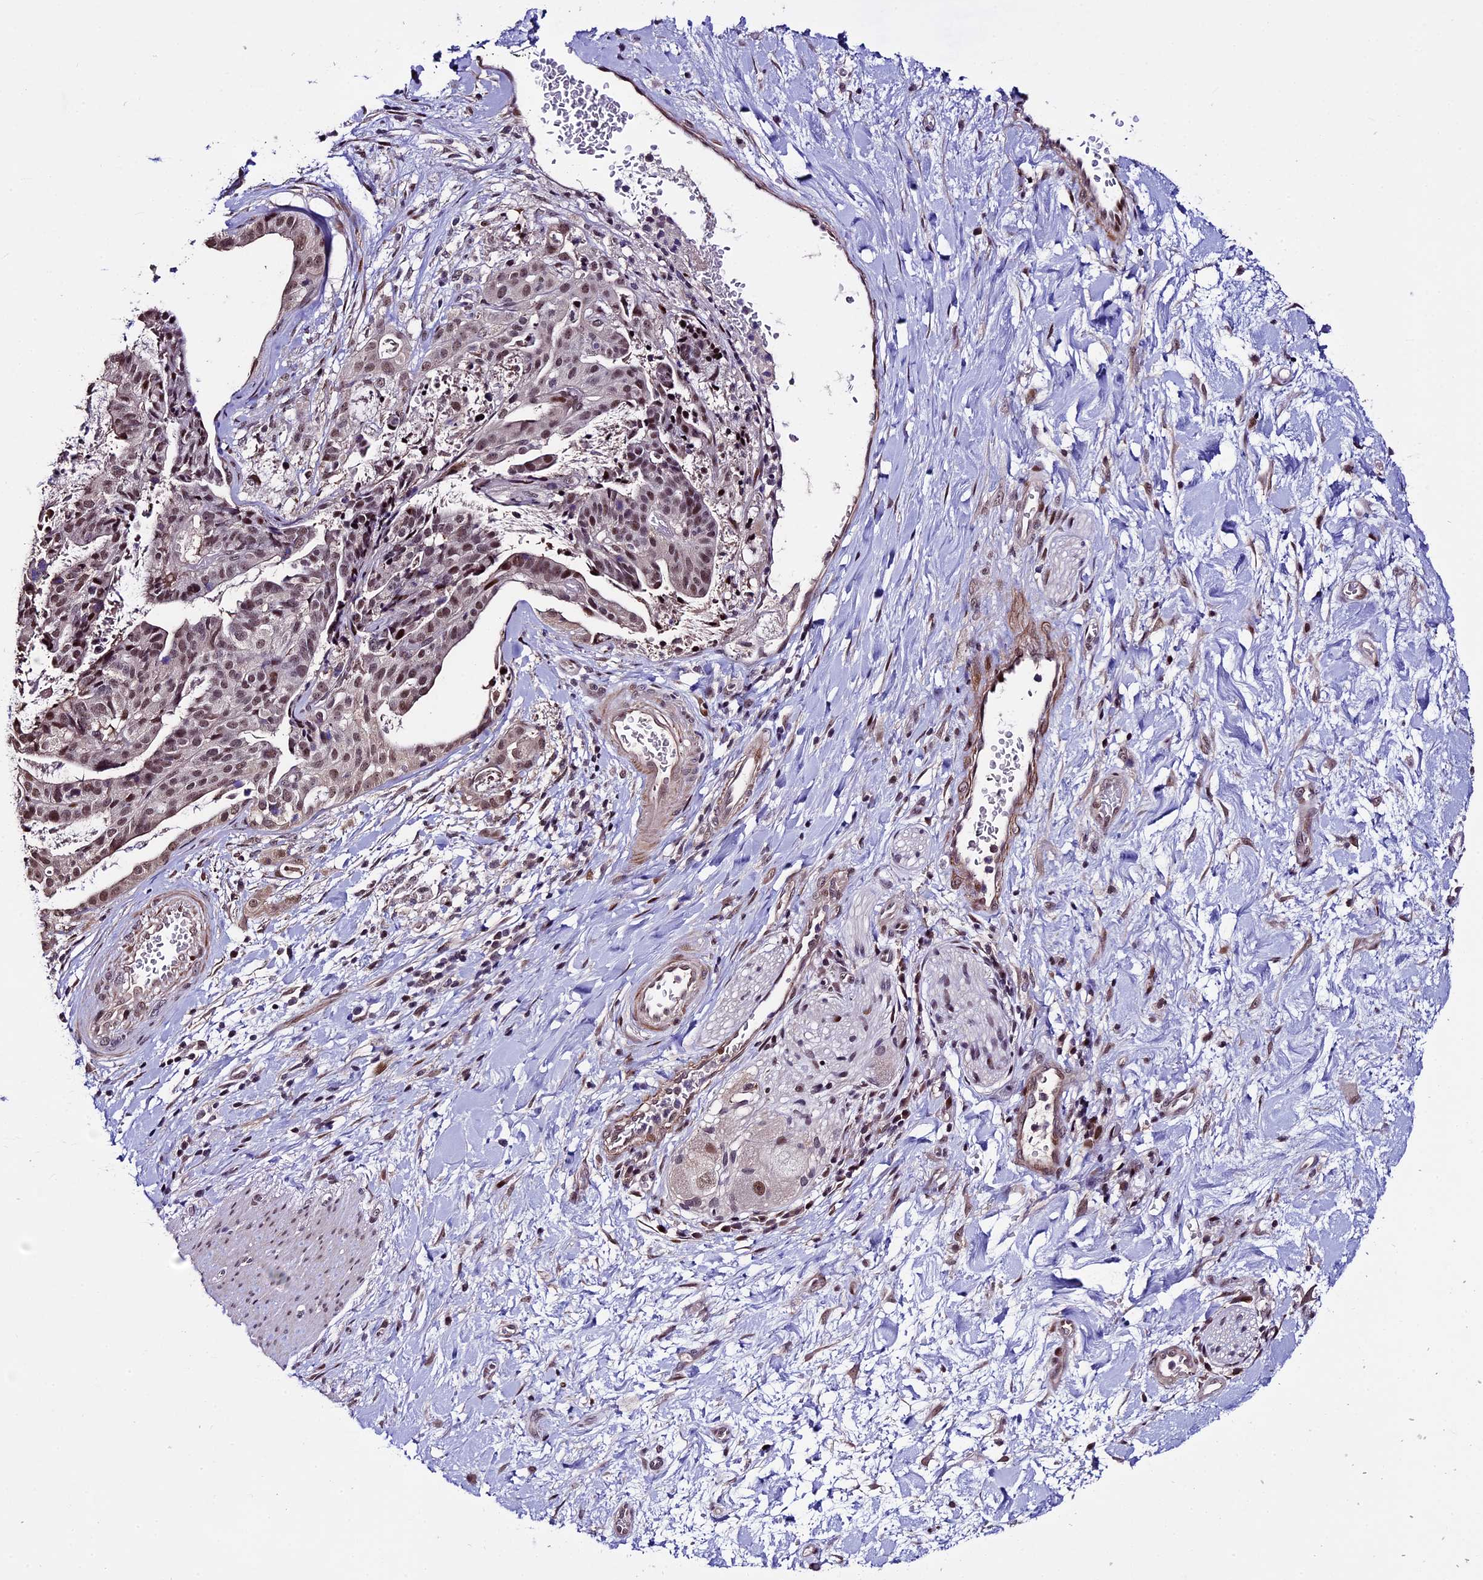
{"staining": {"intensity": "moderate", "quantity": ">75%", "location": "nuclear"}, "tissue": "stomach cancer", "cell_type": "Tumor cells", "image_type": "cancer", "snomed": [{"axis": "morphology", "description": "Adenocarcinoma, NOS"}, {"axis": "topography", "description": "Stomach"}], "caption": "IHC staining of stomach cancer (adenocarcinoma), which exhibits medium levels of moderate nuclear positivity in about >75% of tumor cells indicating moderate nuclear protein expression. The staining was performed using DAB (brown) for protein detection and nuclei were counterstained in hematoxylin (blue).", "gene": "TCP11L2", "patient": {"sex": "male", "age": 48}}